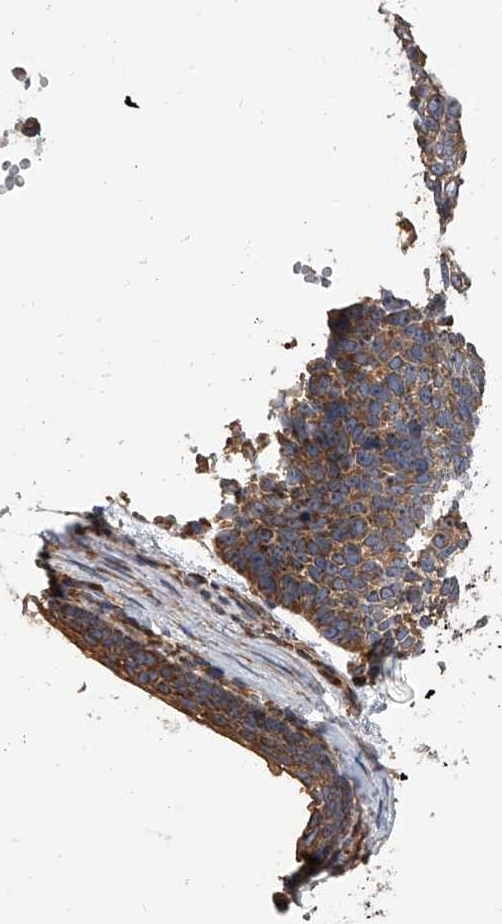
{"staining": {"intensity": "moderate", "quantity": ">75%", "location": "cytoplasmic/membranous"}, "tissue": "skin cancer", "cell_type": "Tumor cells", "image_type": "cancer", "snomed": [{"axis": "morphology", "description": "Basal cell carcinoma"}, {"axis": "topography", "description": "Skin"}], "caption": "There is medium levels of moderate cytoplasmic/membranous expression in tumor cells of skin cancer (basal cell carcinoma), as demonstrated by immunohistochemical staining (brown color).", "gene": "EXOC4", "patient": {"sex": "female", "age": 81}}